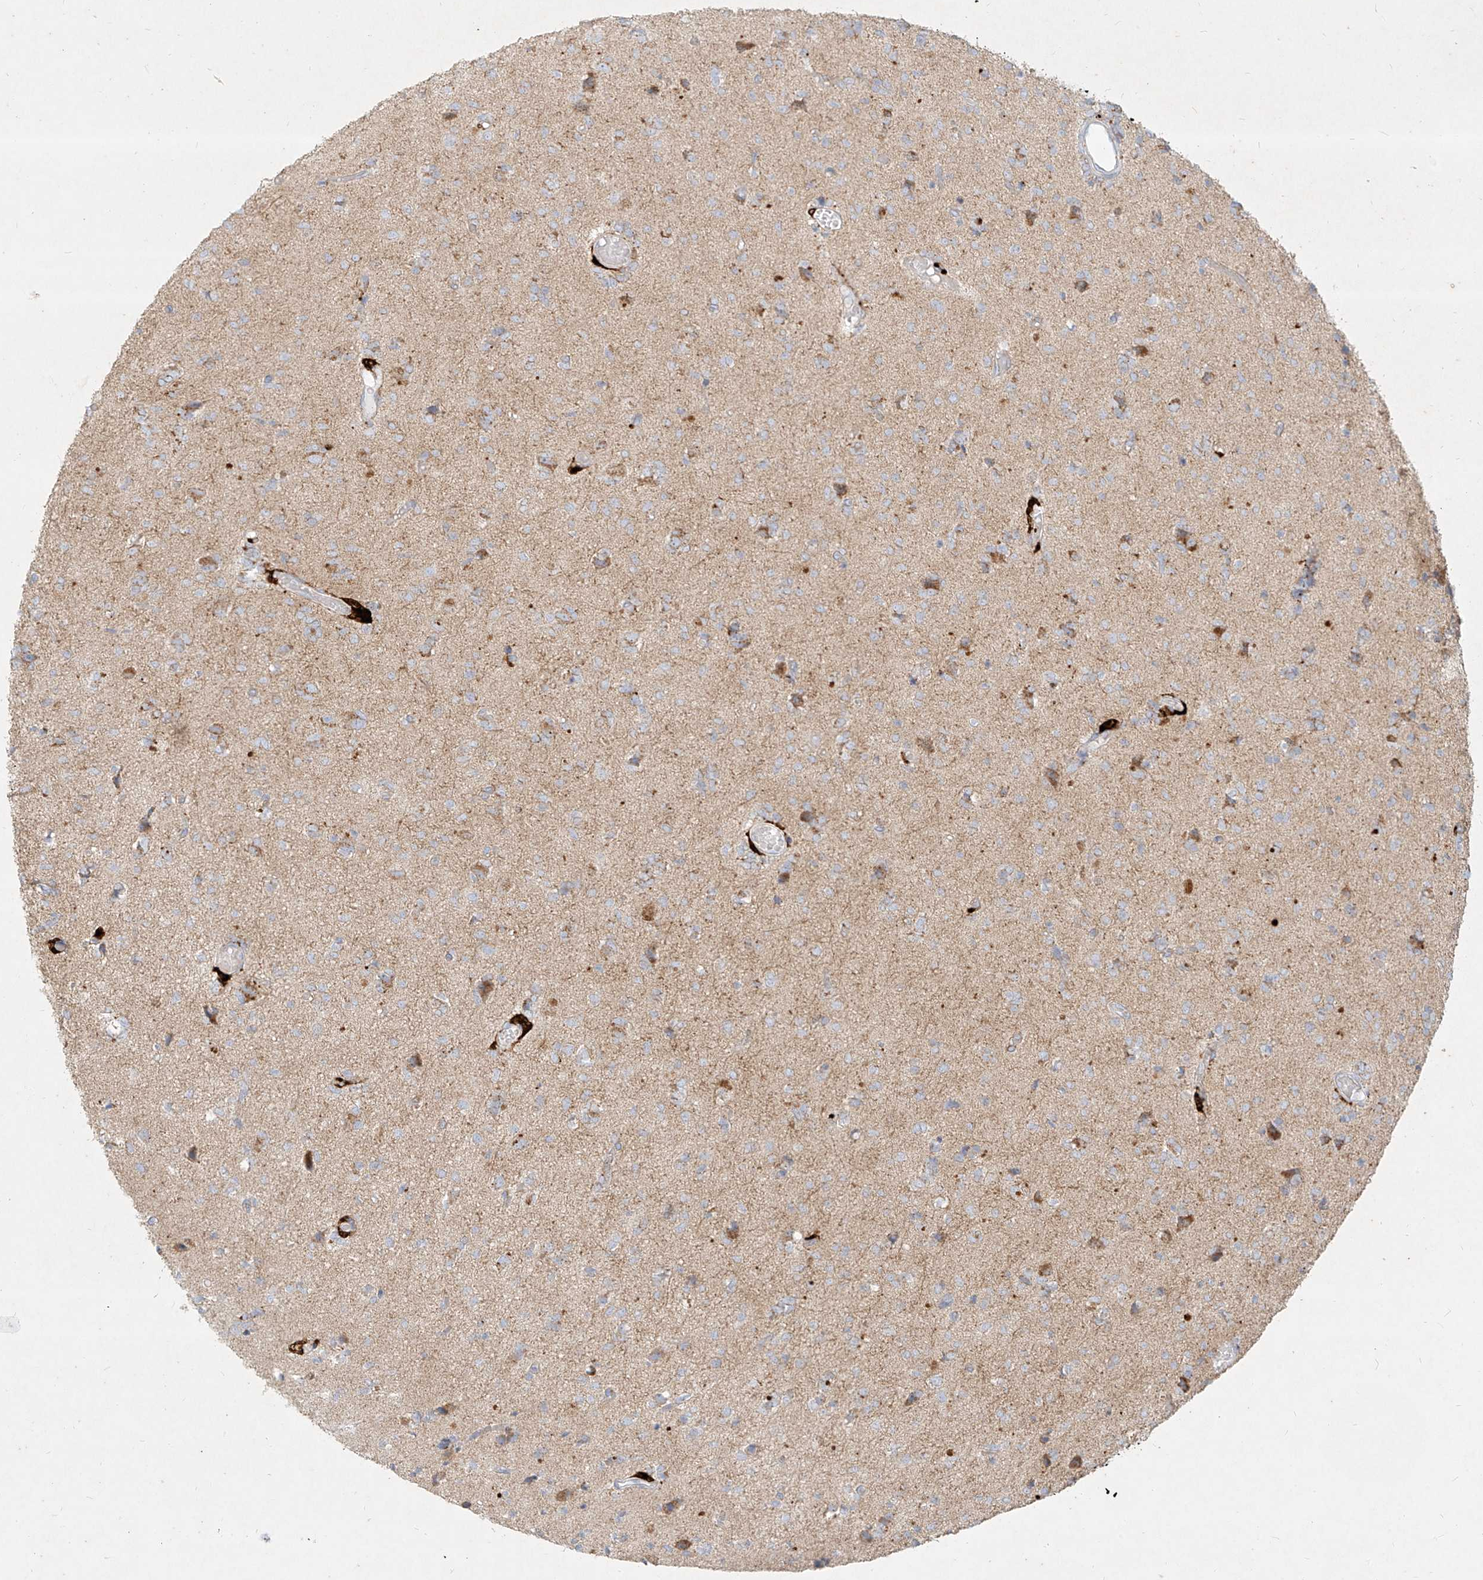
{"staining": {"intensity": "moderate", "quantity": "<25%", "location": "cytoplasmic/membranous"}, "tissue": "glioma", "cell_type": "Tumor cells", "image_type": "cancer", "snomed": [{"axis": "morphology", "description": "Glioma, malignant, High grade"}, {"axis": "topography", "description": "Brain"}], "caption": "Glioma was stained to show a protein in brown. There is low levels of moderate cytoplasmic/membranous staining in approximately <25% of tumor cells.", "gene": "MTX2", "patient": {"sex": "female", "age": 59}}